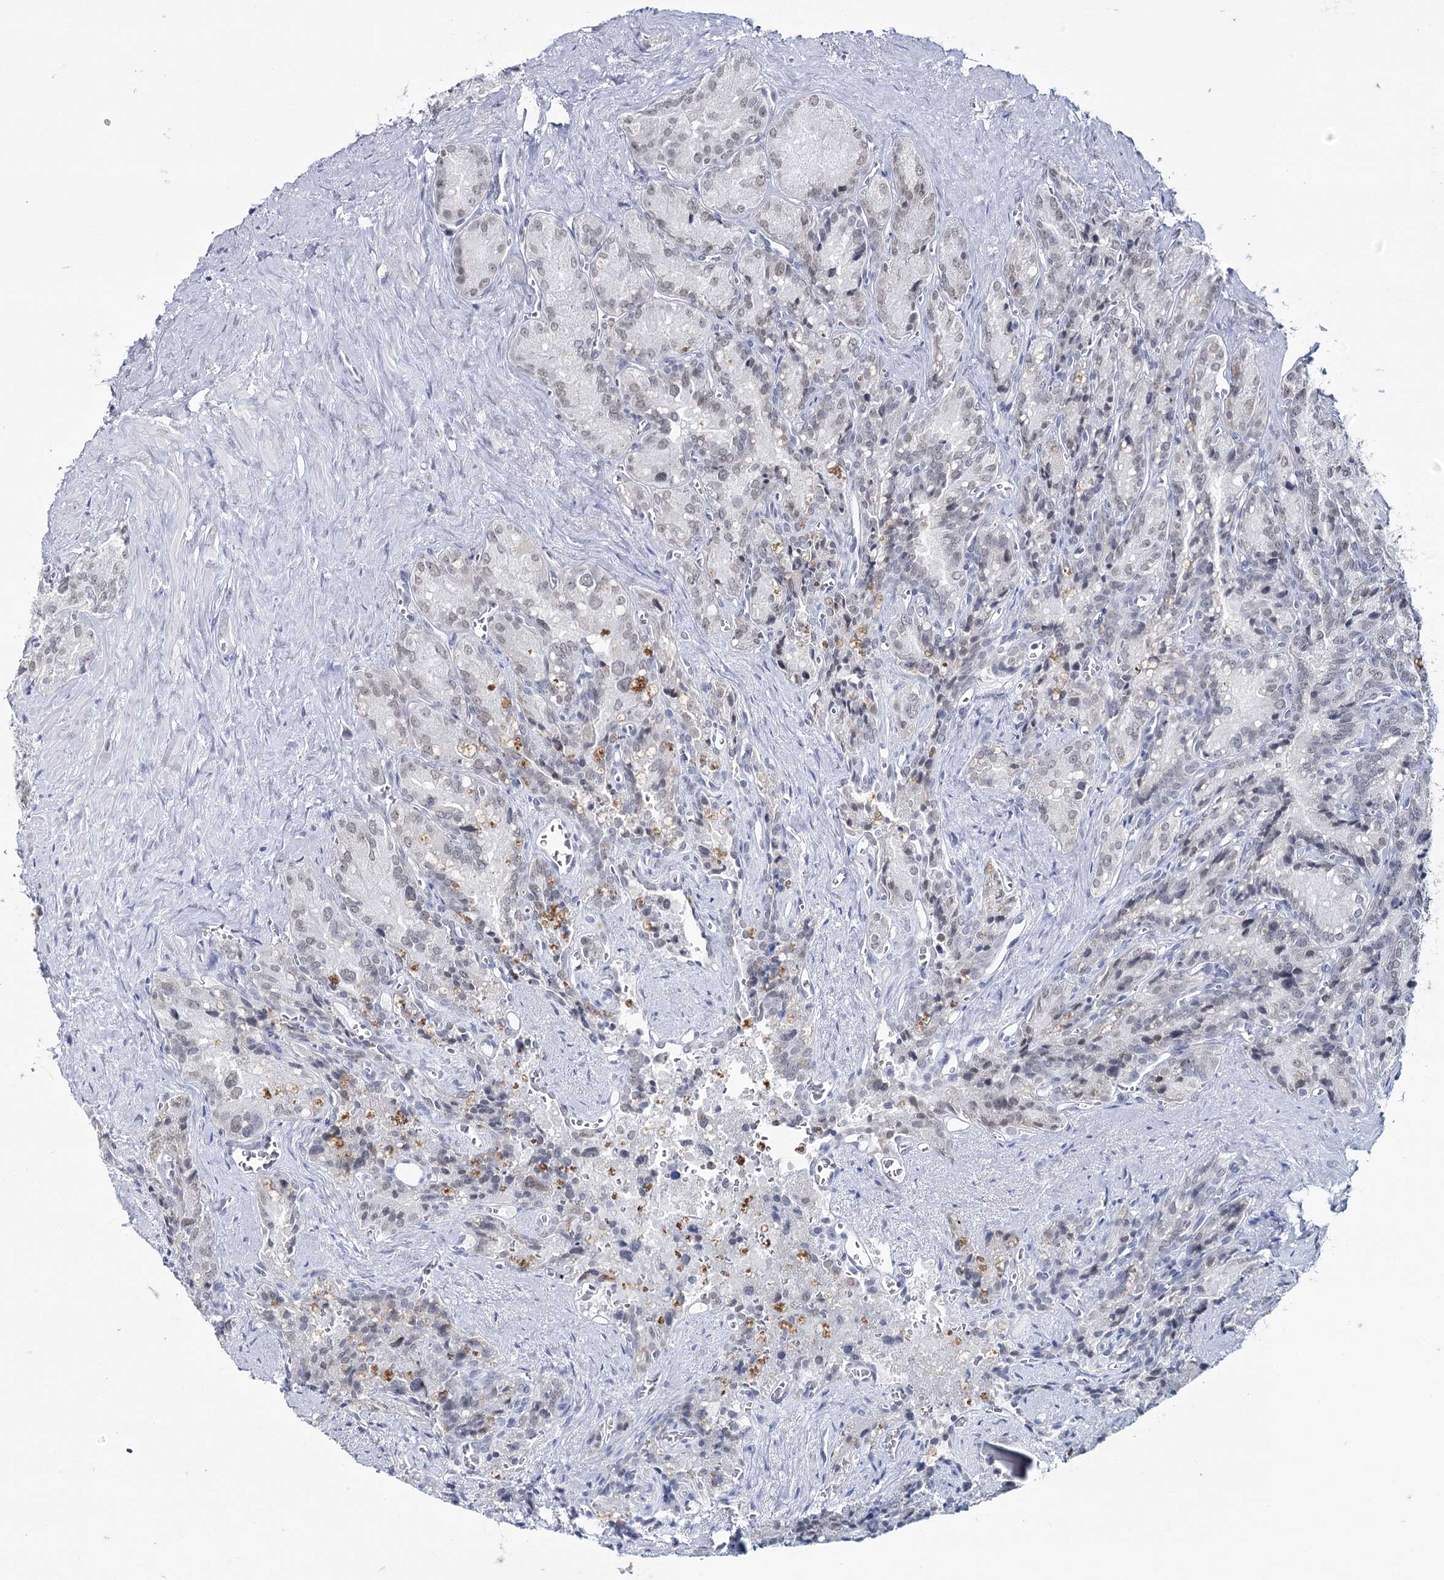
{"staining": {"intensity": "weak", "quantity": "25%-75%", "location": "nuclear"}, "tissue": "seminal vesicle", "cell_type": "Glandular cells", "image_type": "normal", "snomed": [{"axis": "morphology", "description": "Normal tissue, NOS"}, {"axis": "topography", "description": "Seminal veicle"}], "caption": "Immunohistochemistry histopathology image of benign human seminal vesicle stained for a protein (brown), which exhibits low levels of weak nuclear staining in about 25%-75% of glandular cells.", "gene": "ZC3H8", "patient": {"sex": "male", "age": 62}}